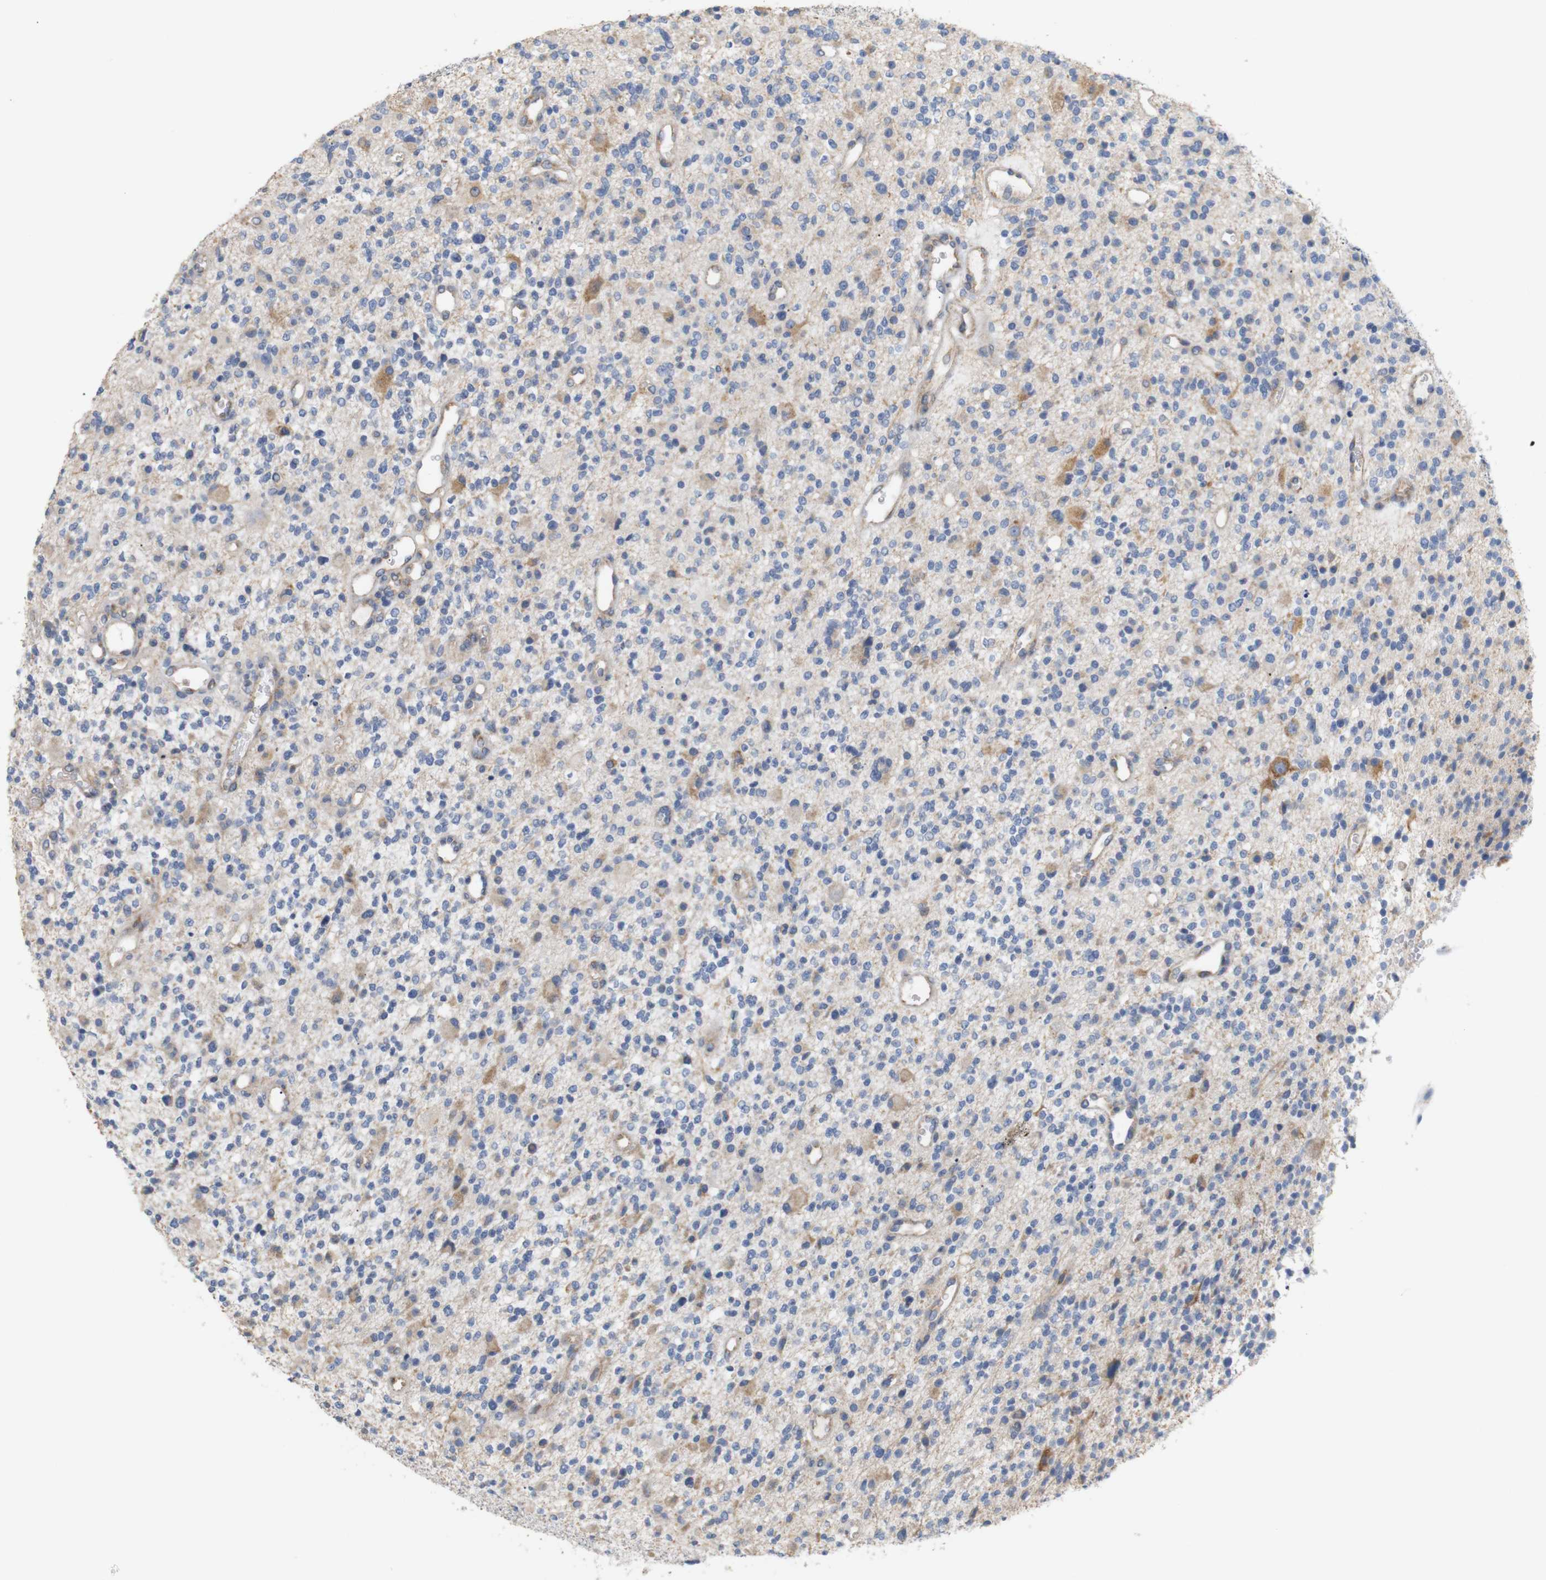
{"staining": {"intensity": "moderate", "quantity": "<25%", "location": "cytoplasmic/membranous"}, "tissue": "glioma", "cell_type": "Tumor cells", "image_type": "cancer", "snomed": [{"axis": "morphology", "description": "Glioma, malignant, High grade"}, {"axis": "topography", "description": "Brain"}], "caption": "Glioma stained with a brown dye exhibits moderate cytoplasmic/membranous positive staining in approximately <25% of tumor cells.", "gene": "TRIM5", "patient": {"sex": "male", "age": 48}}